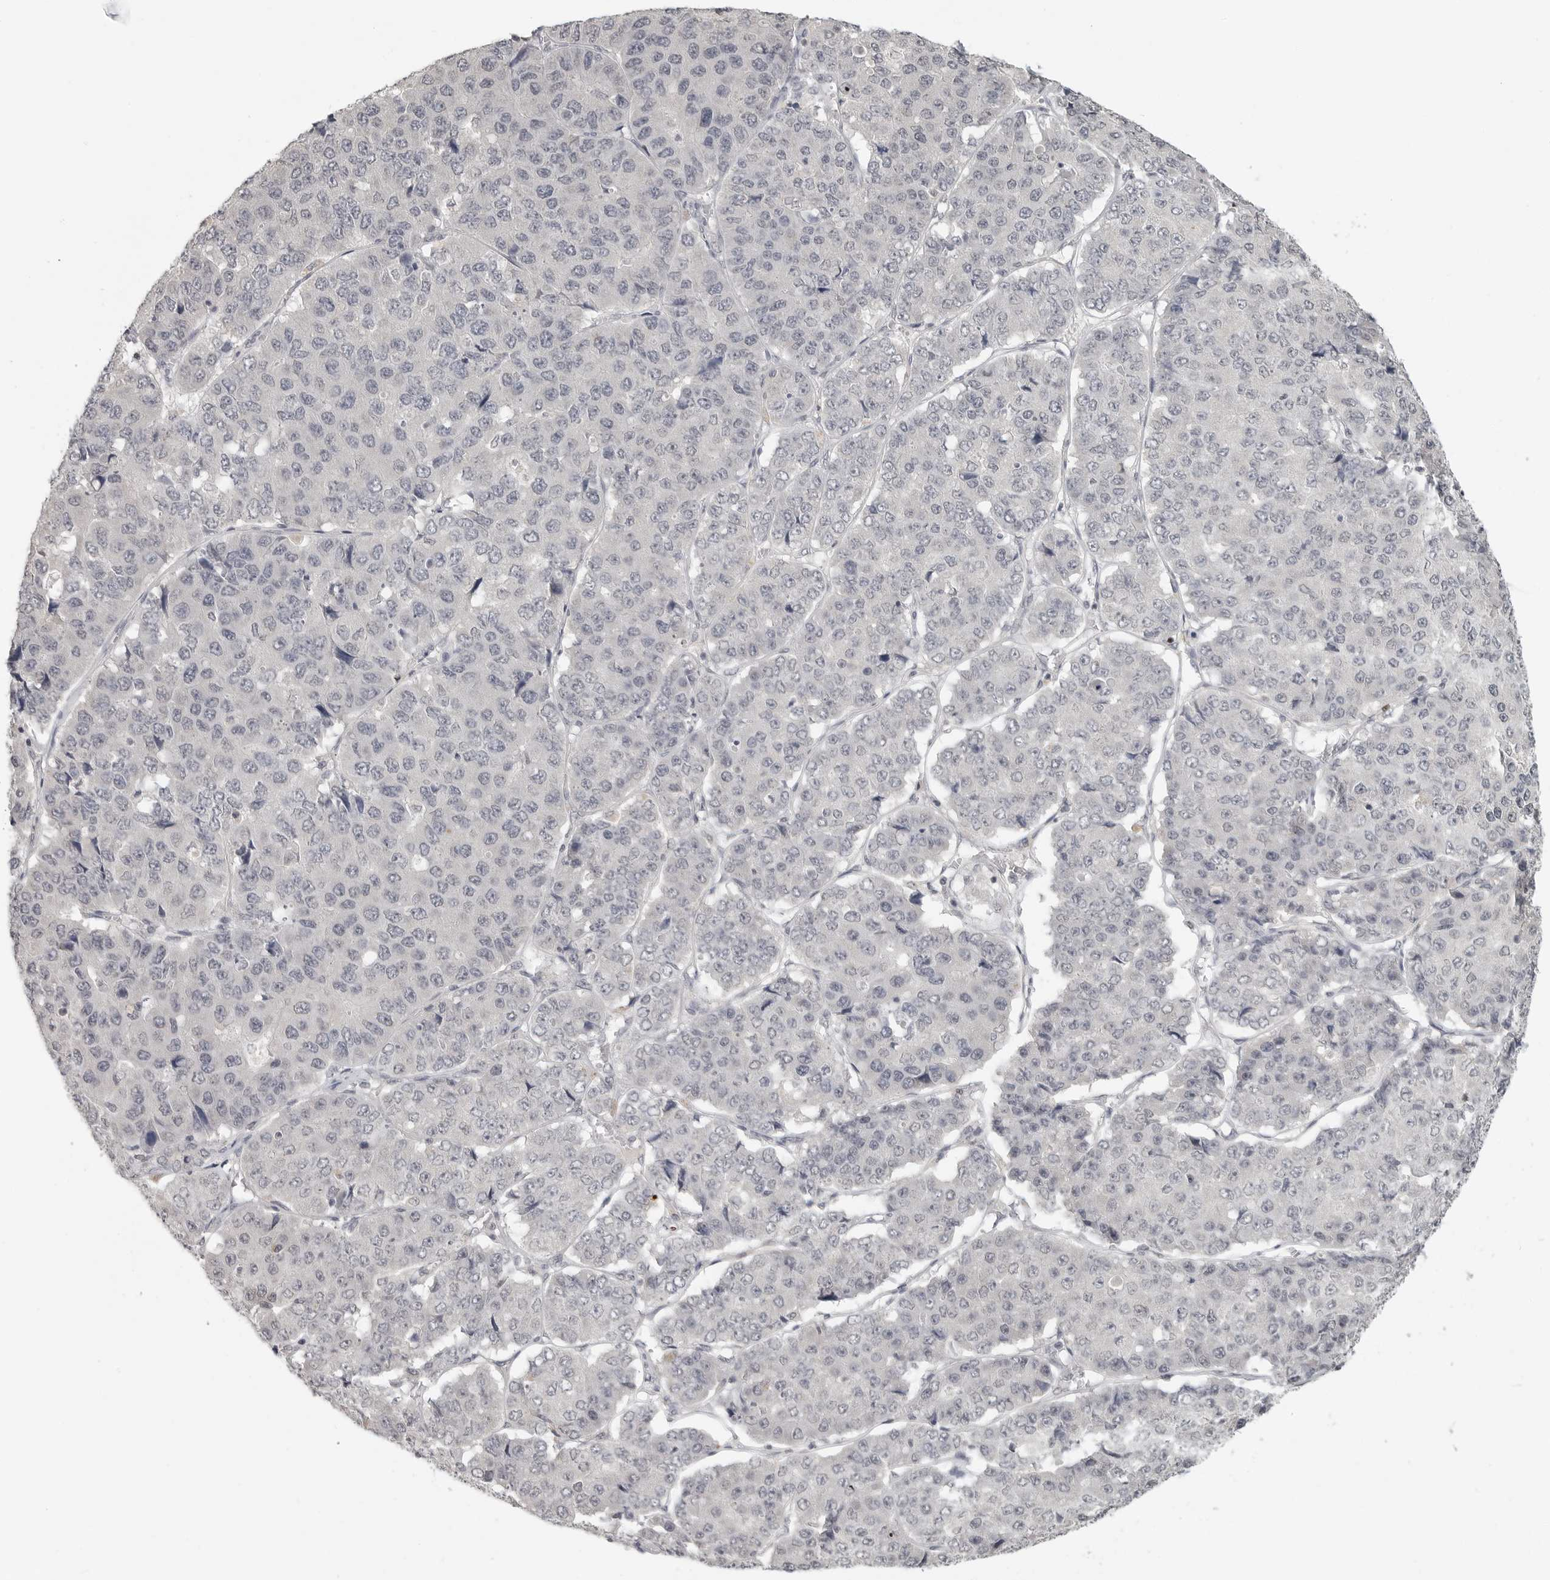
{"staining": {"intensity": "negative", "quantity": "none", "location": "none"}, "tissue": "pancreatic cancer", "cell_type": "Tumor cells", "image_type": "cancer", "snomed": [{"axis": "morphology", "description": "Adenocarcinoma, NOS"}, {"axis": "topography", "description": "Pancreas"}], "caption": "This is an immunohistochemistry micrograph of pancreatic cancer. There is no positivity in tumor cells.", "gene": "FOXP3", "patient": {"sex": "male", "age": 50}}